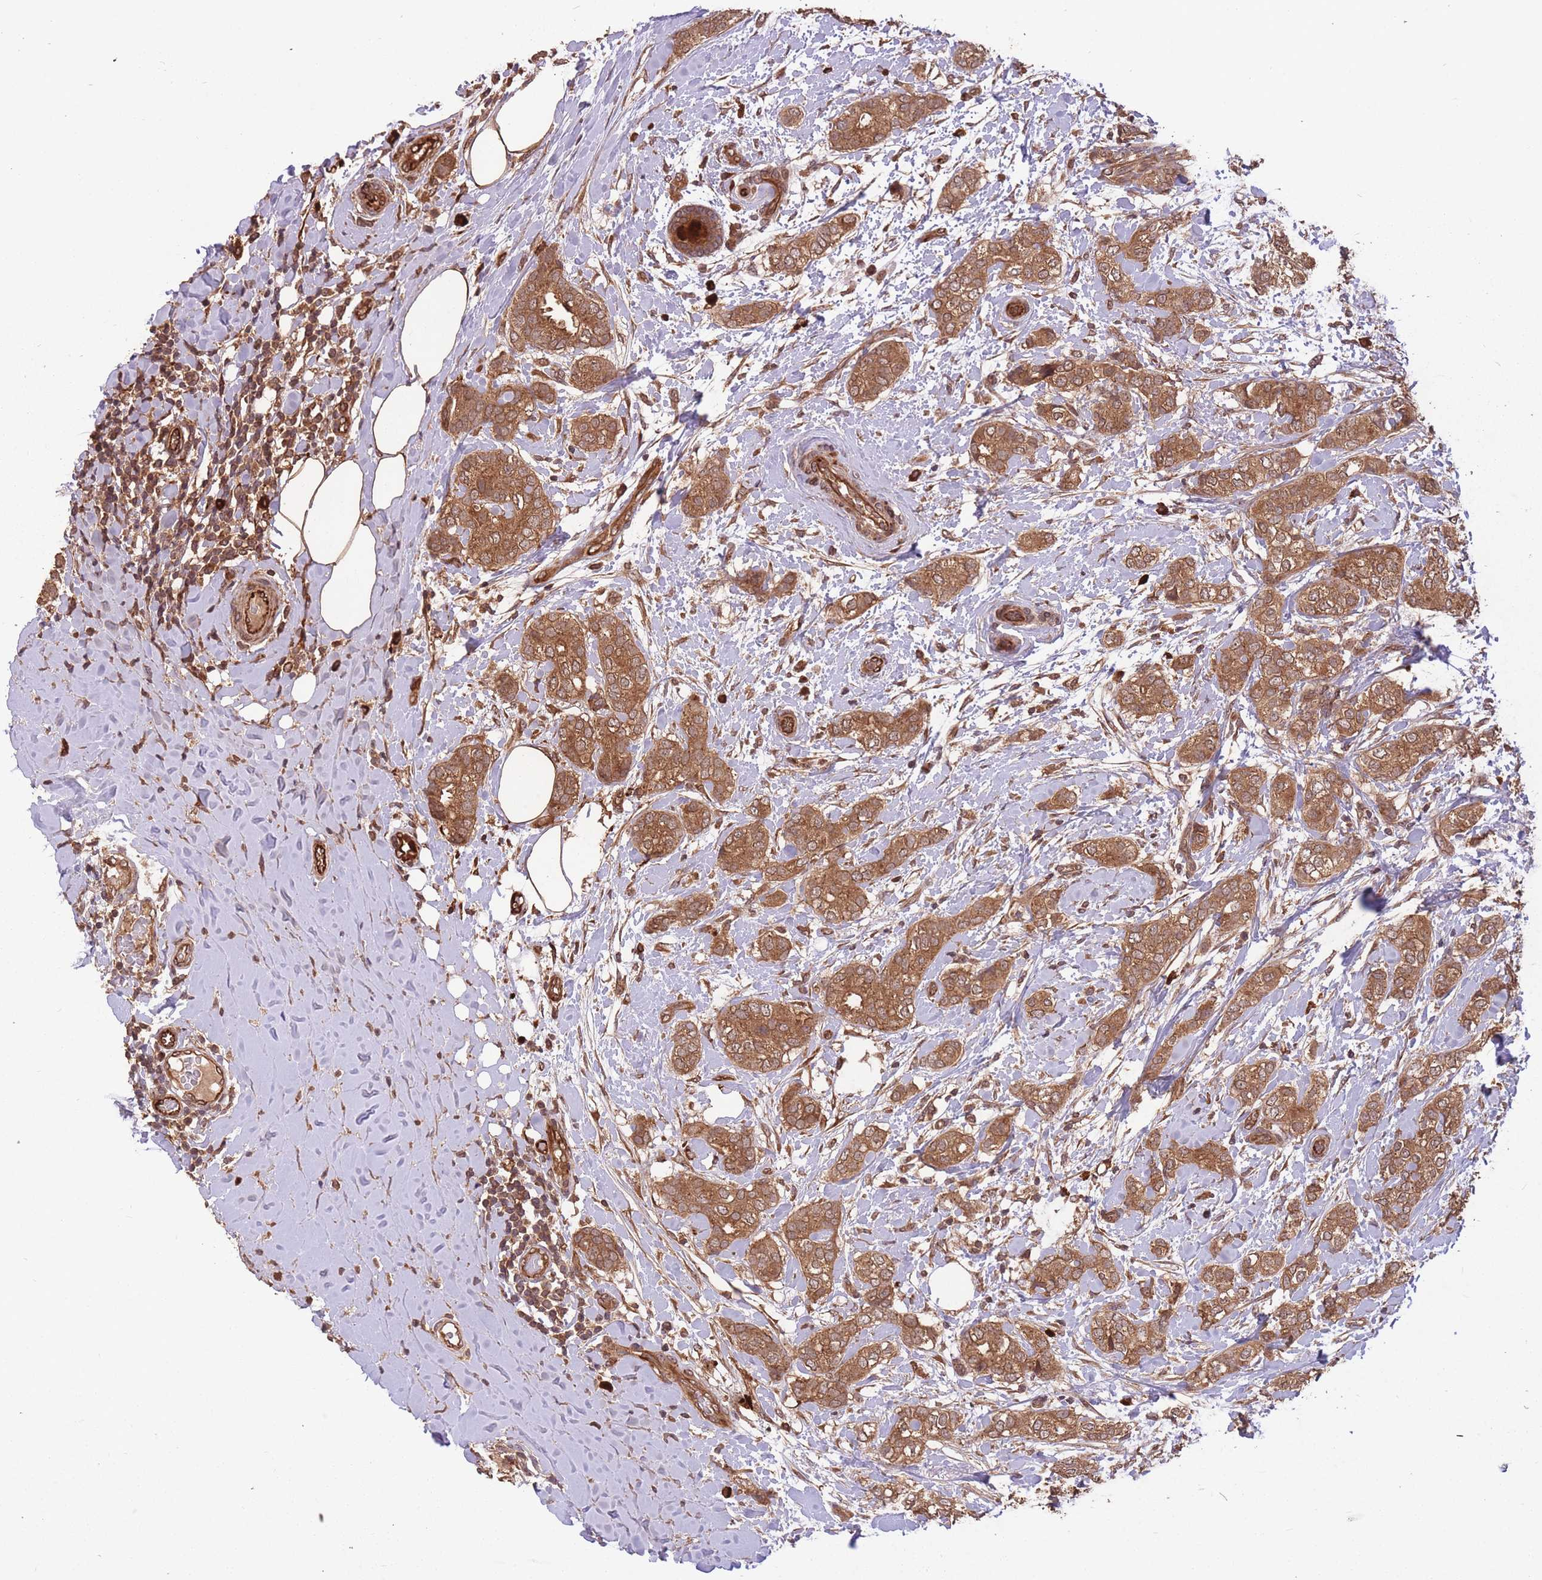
{"staining": {"intensity": "moderate", "quantity": ">75%", "location": "cytoplasmic/membranous"}, "tissue": "breast cancer", "cell_type": "Tumor cells", "image_type": "cancer", "snomed": [{"axis": "morphology", "description": "Duct carcinoma"}, {"axis": "topography", "description": "Breast"}], "caption": "Immunohistochemistry (DAB (3,3'-diaminobenzidine)) staining of human breast cancer demonstrates moderate cytoplasmic/membranous protein staining in about >75% of tumor cells.", "gene": "ERBB3", "patient": {"sex": "female", "age": 73}}